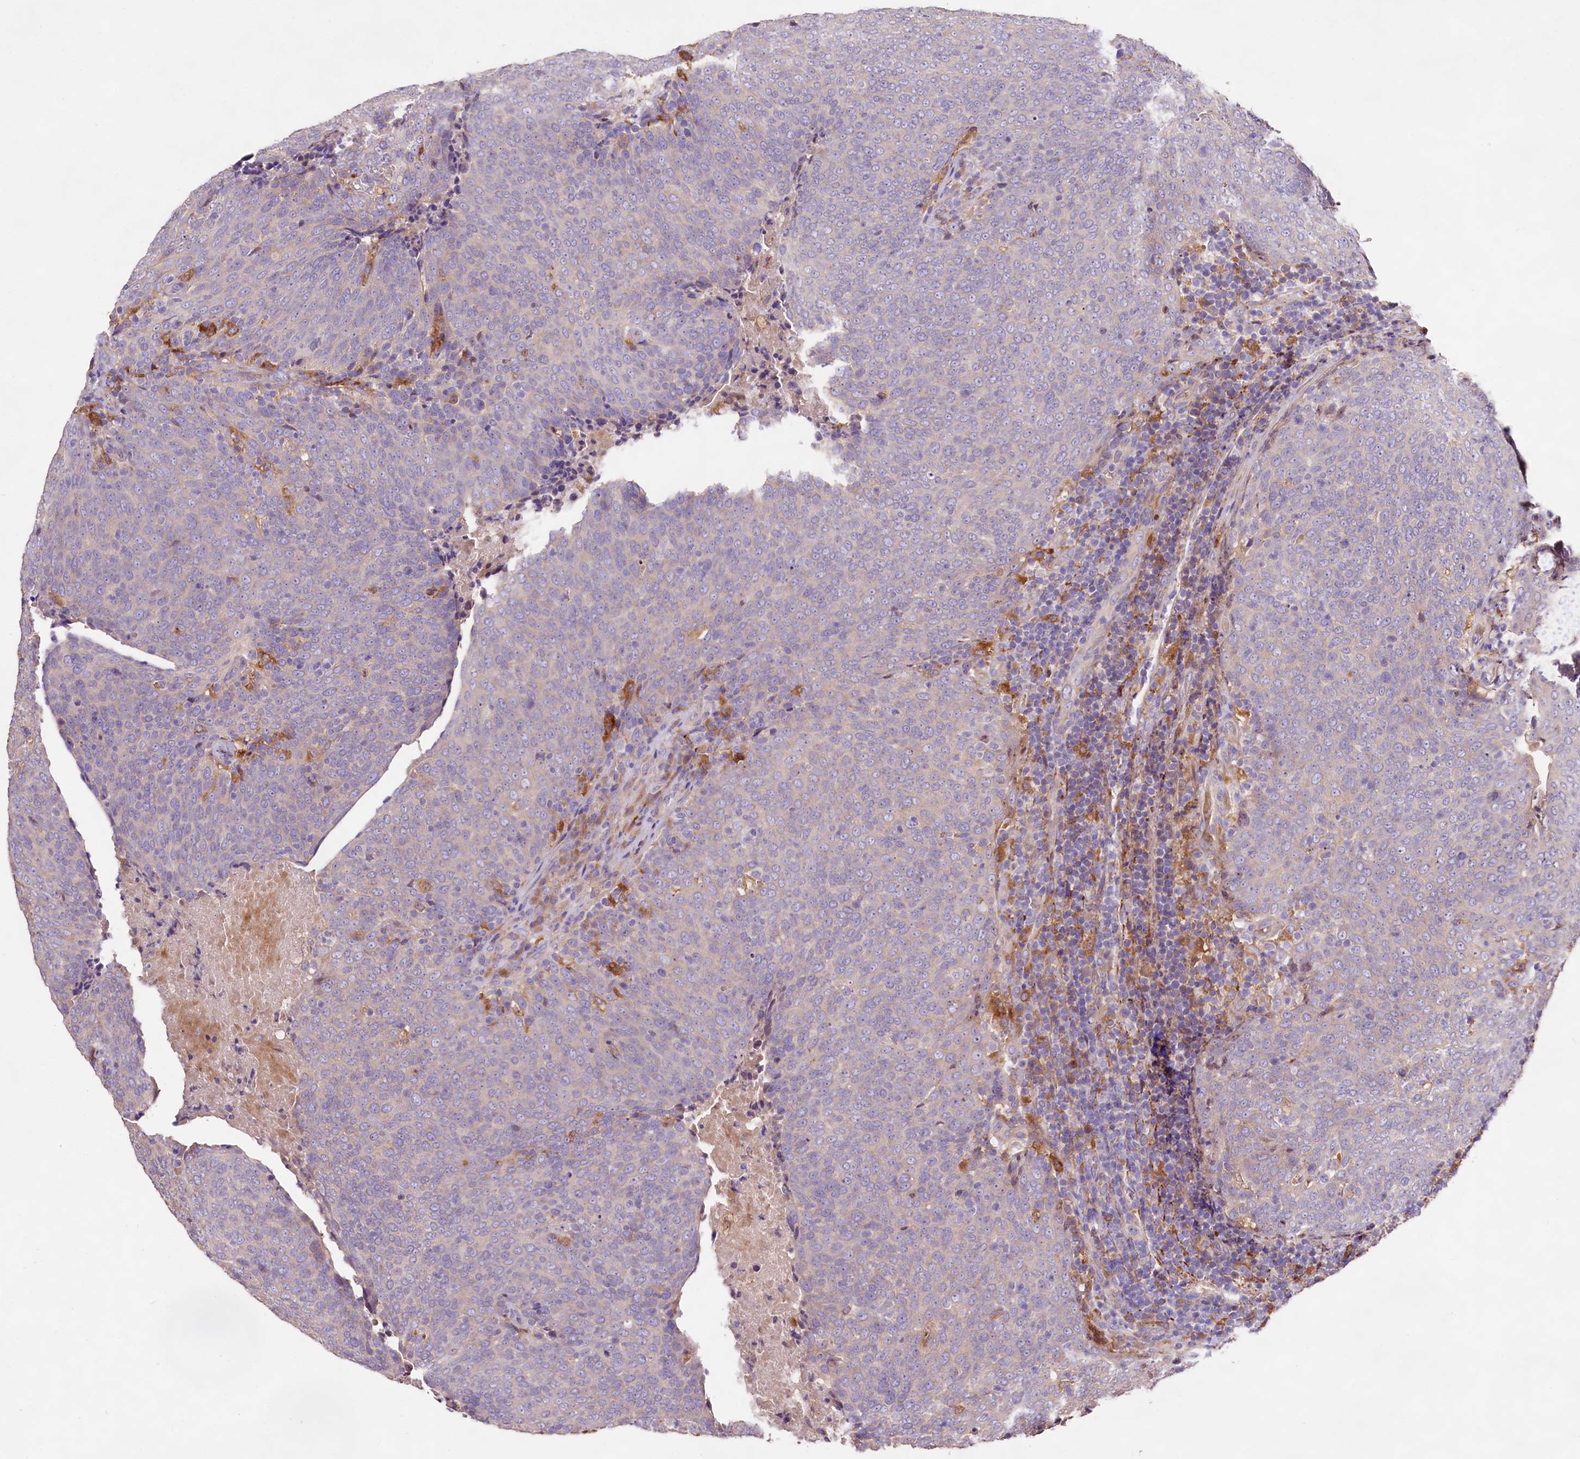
{"staining": {"intensity": "negative", "quantity": "none", "location": "none"}, "tissue": "head and neck cancer", "cell_type": "Tumor cells", "image_type": "cancer", "snomed": [{"axis": "morphology", "description": "Squamous cell carcinoma, NOS"}, {"axis": "morphology", "description": "Squamous cell carcinoma, metastatic, NOS"}, {"axis": "topography", "description": "Lymph node"}, {"axis": "topography", "description": "Head-Neck"}], "caption": "Image shows no protein staining in tumor cells of head and neck cancer (metastatic squamous cell carcinoma) tissue. Brightfield microscopy of IHC stained with DAB (3,3'-diaminobenzidine) (brown) and hematoxylin (blue), captured at high magnification.", "gene": "DMXL2", "patient": {"sex": "male", "age": 62}}